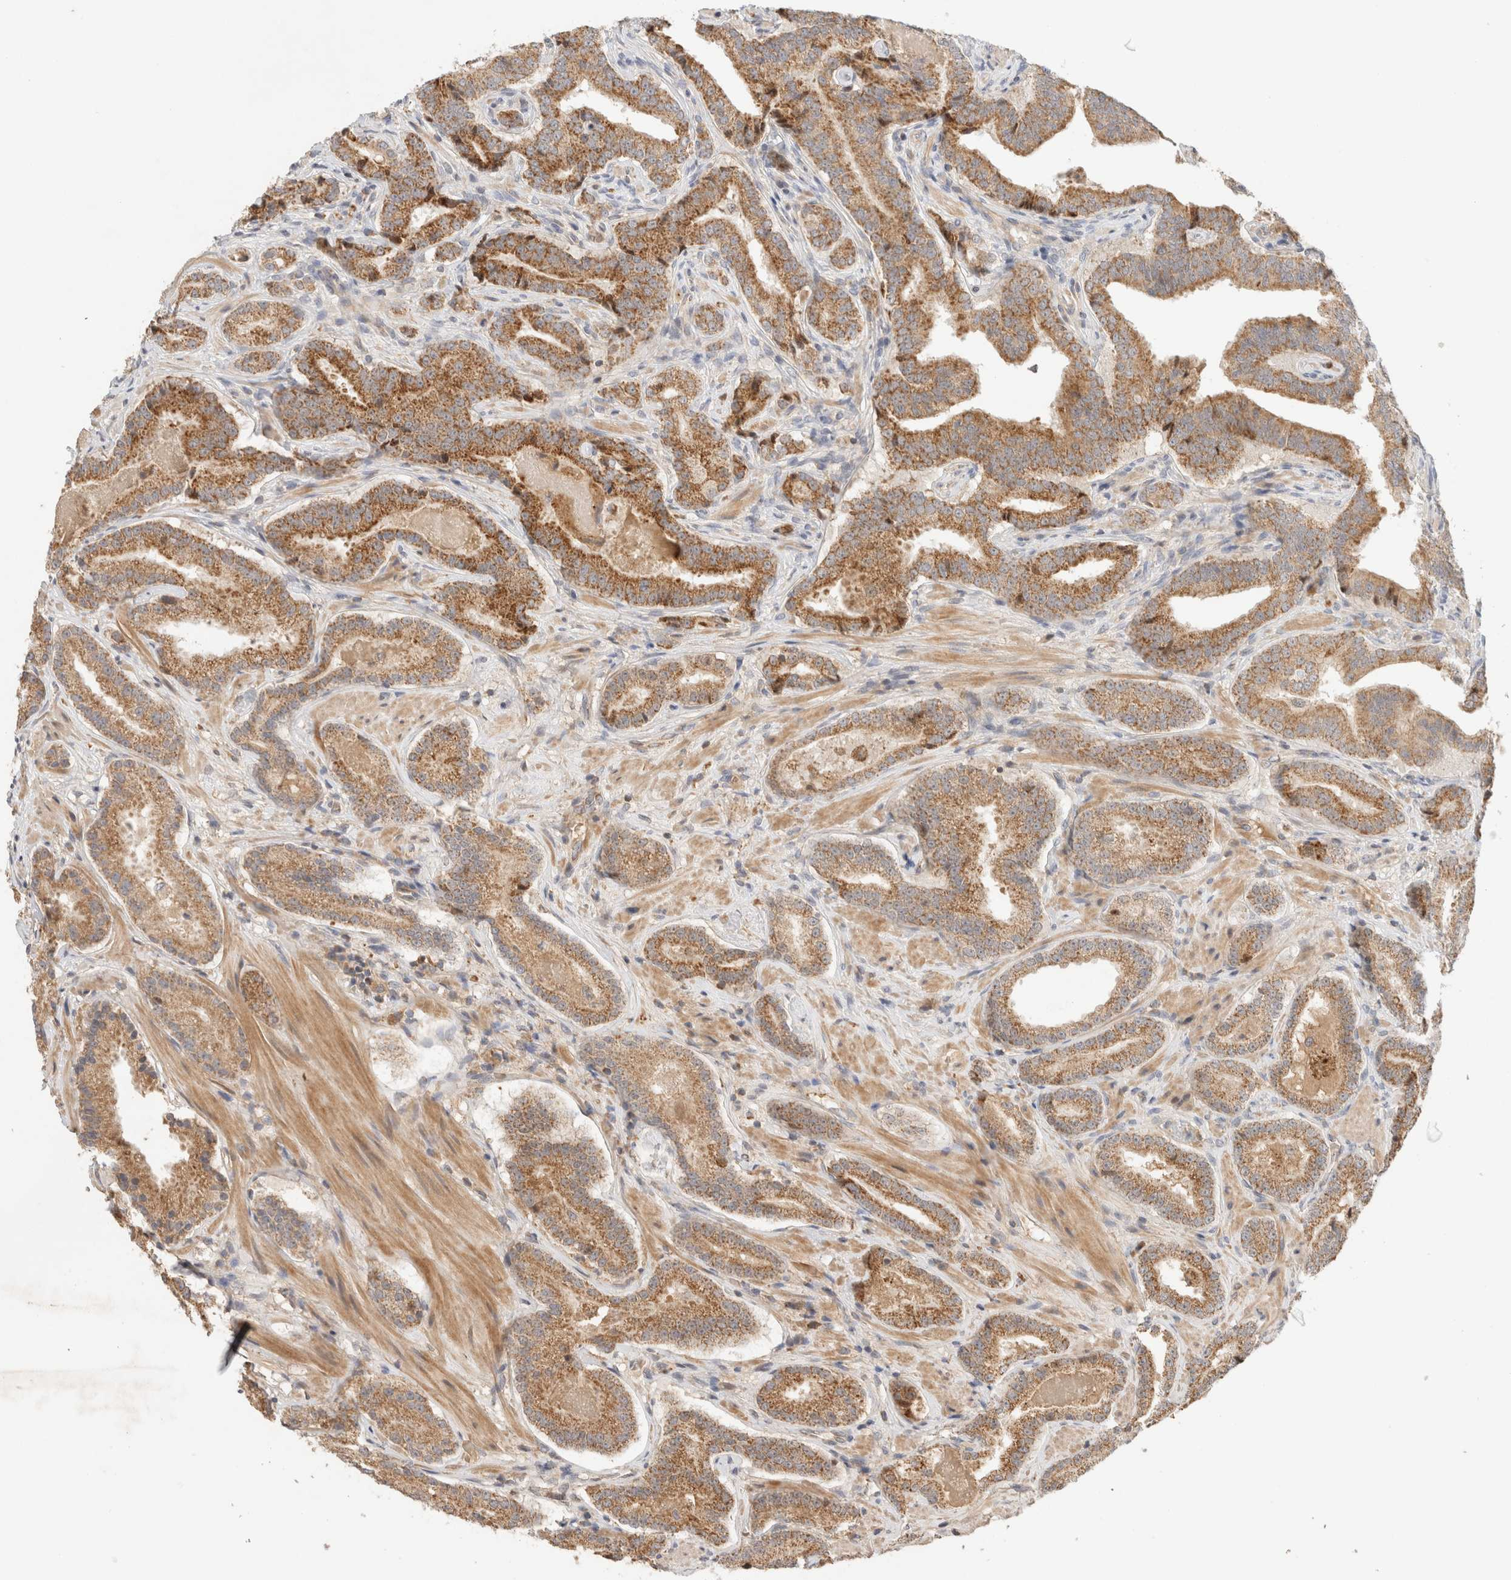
{"staining": {"intensity": "moderate", "quantity": ">75%", "location": "cytoplasmic/membranous"}, "tissue": "prostate cancer", "cell_type": "Tumor cells", "image_type": "cancer", "snomed": [{"axis": "morphology", "description": "Adenocarcinoma, Low grade"}, {"axis": "topography", "description": "Prostate"}], "caption": "Prostate cancer (adenocarcinoma (low-grade)) stained with DAB IHC demonstrates medium levels of moderate cytoplasmic/membranous expression in about >75% of tumor cells.", "gene": "MRM3", "patient": {"sex": "male", "age": 51}}